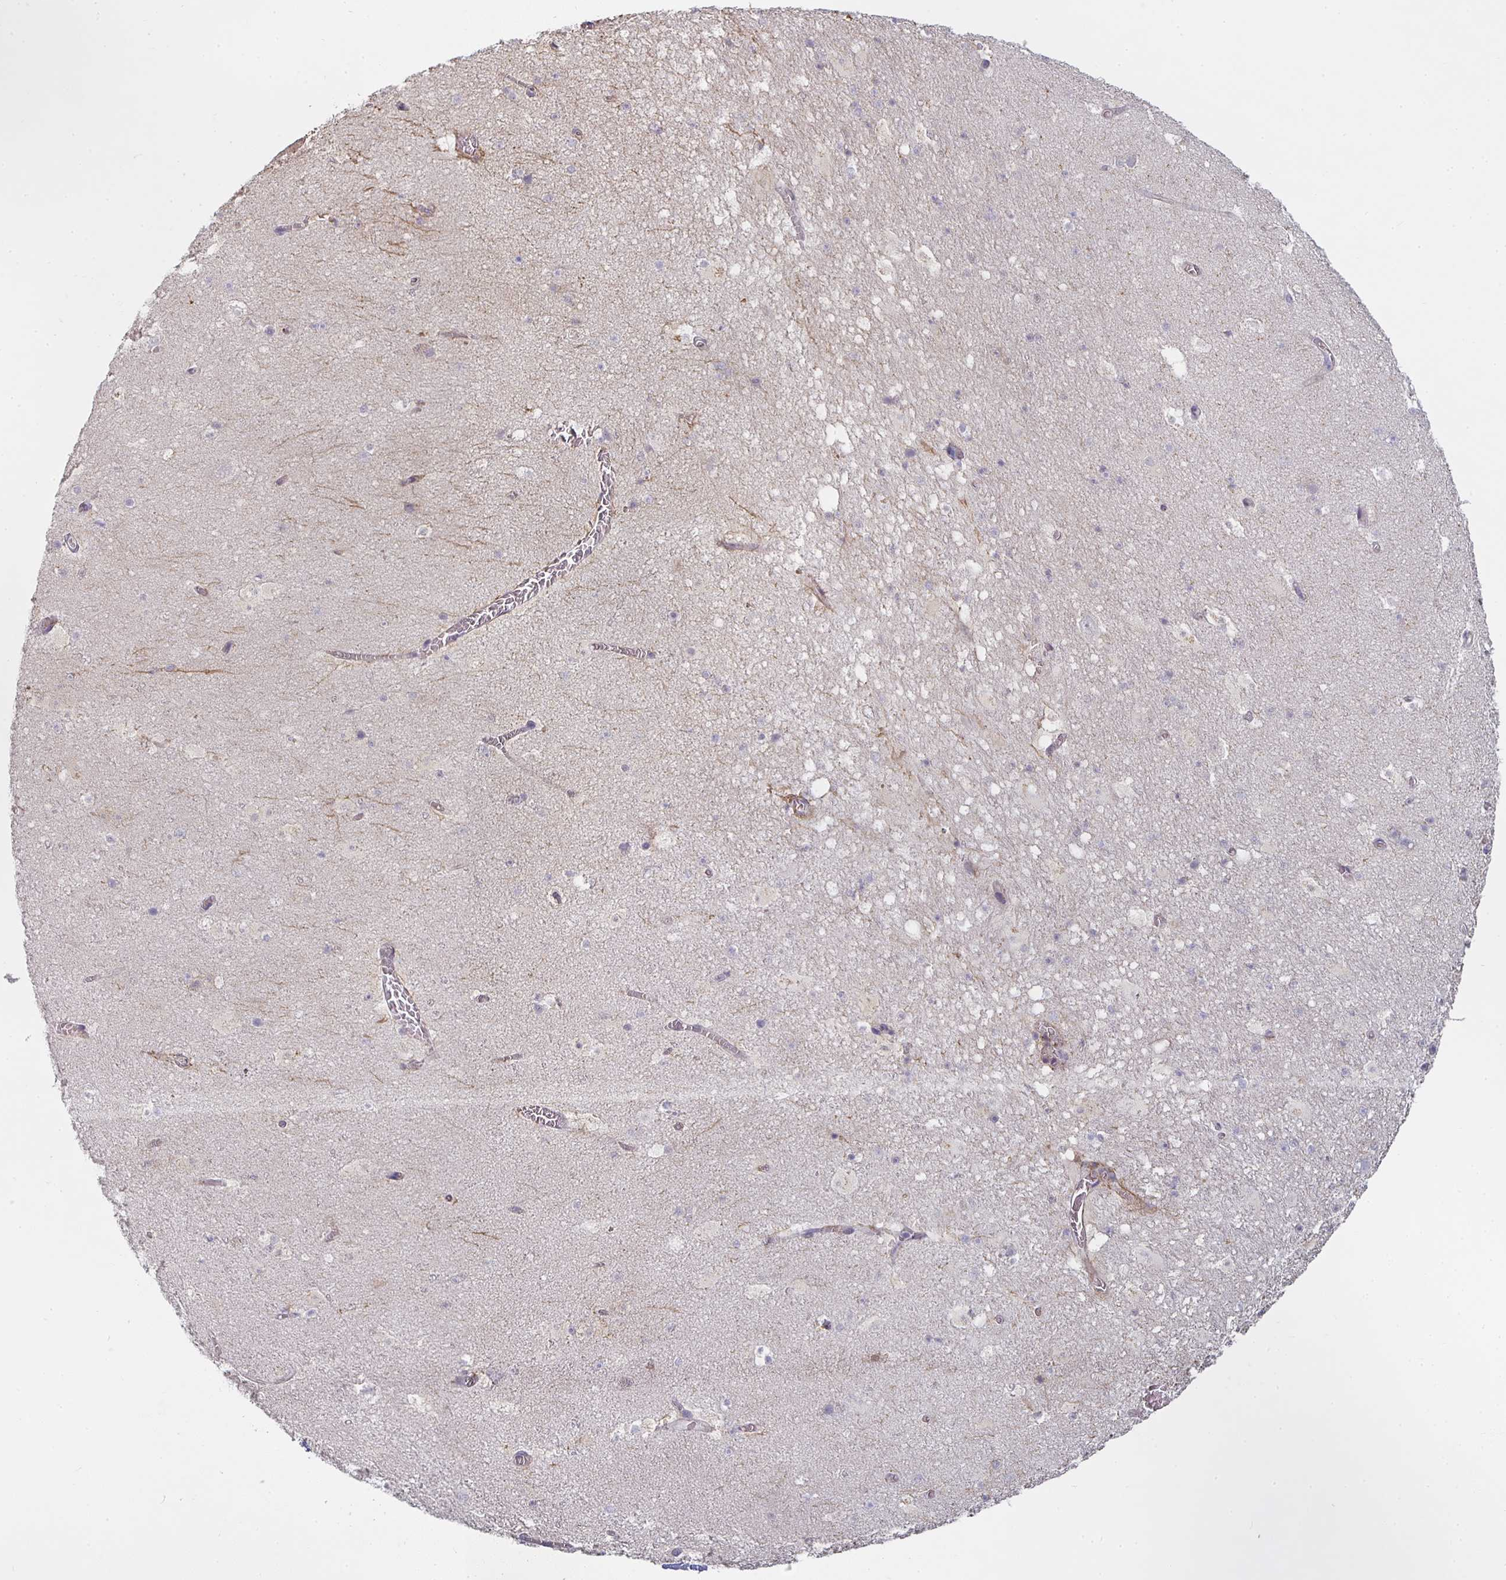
{"staining": {"intensity": "negative", "quantity": "none", "location": "none"}, "tissue": "hippocampus", "cell_type": "Glial cells", "image_type": "normal", "snomed": [{"axis": "morphology", "description": "Normal tissue, NOS"}, {"axis": "topography", "description": "Hippocampus"}], "caption": "An immunohistochemistry photomicrograph of normal hippocampus is shown. There is no staining in glial cells of hippocampus.", "gene": "CTHRC1", "patient": {"sex": "female", "age": 42}}